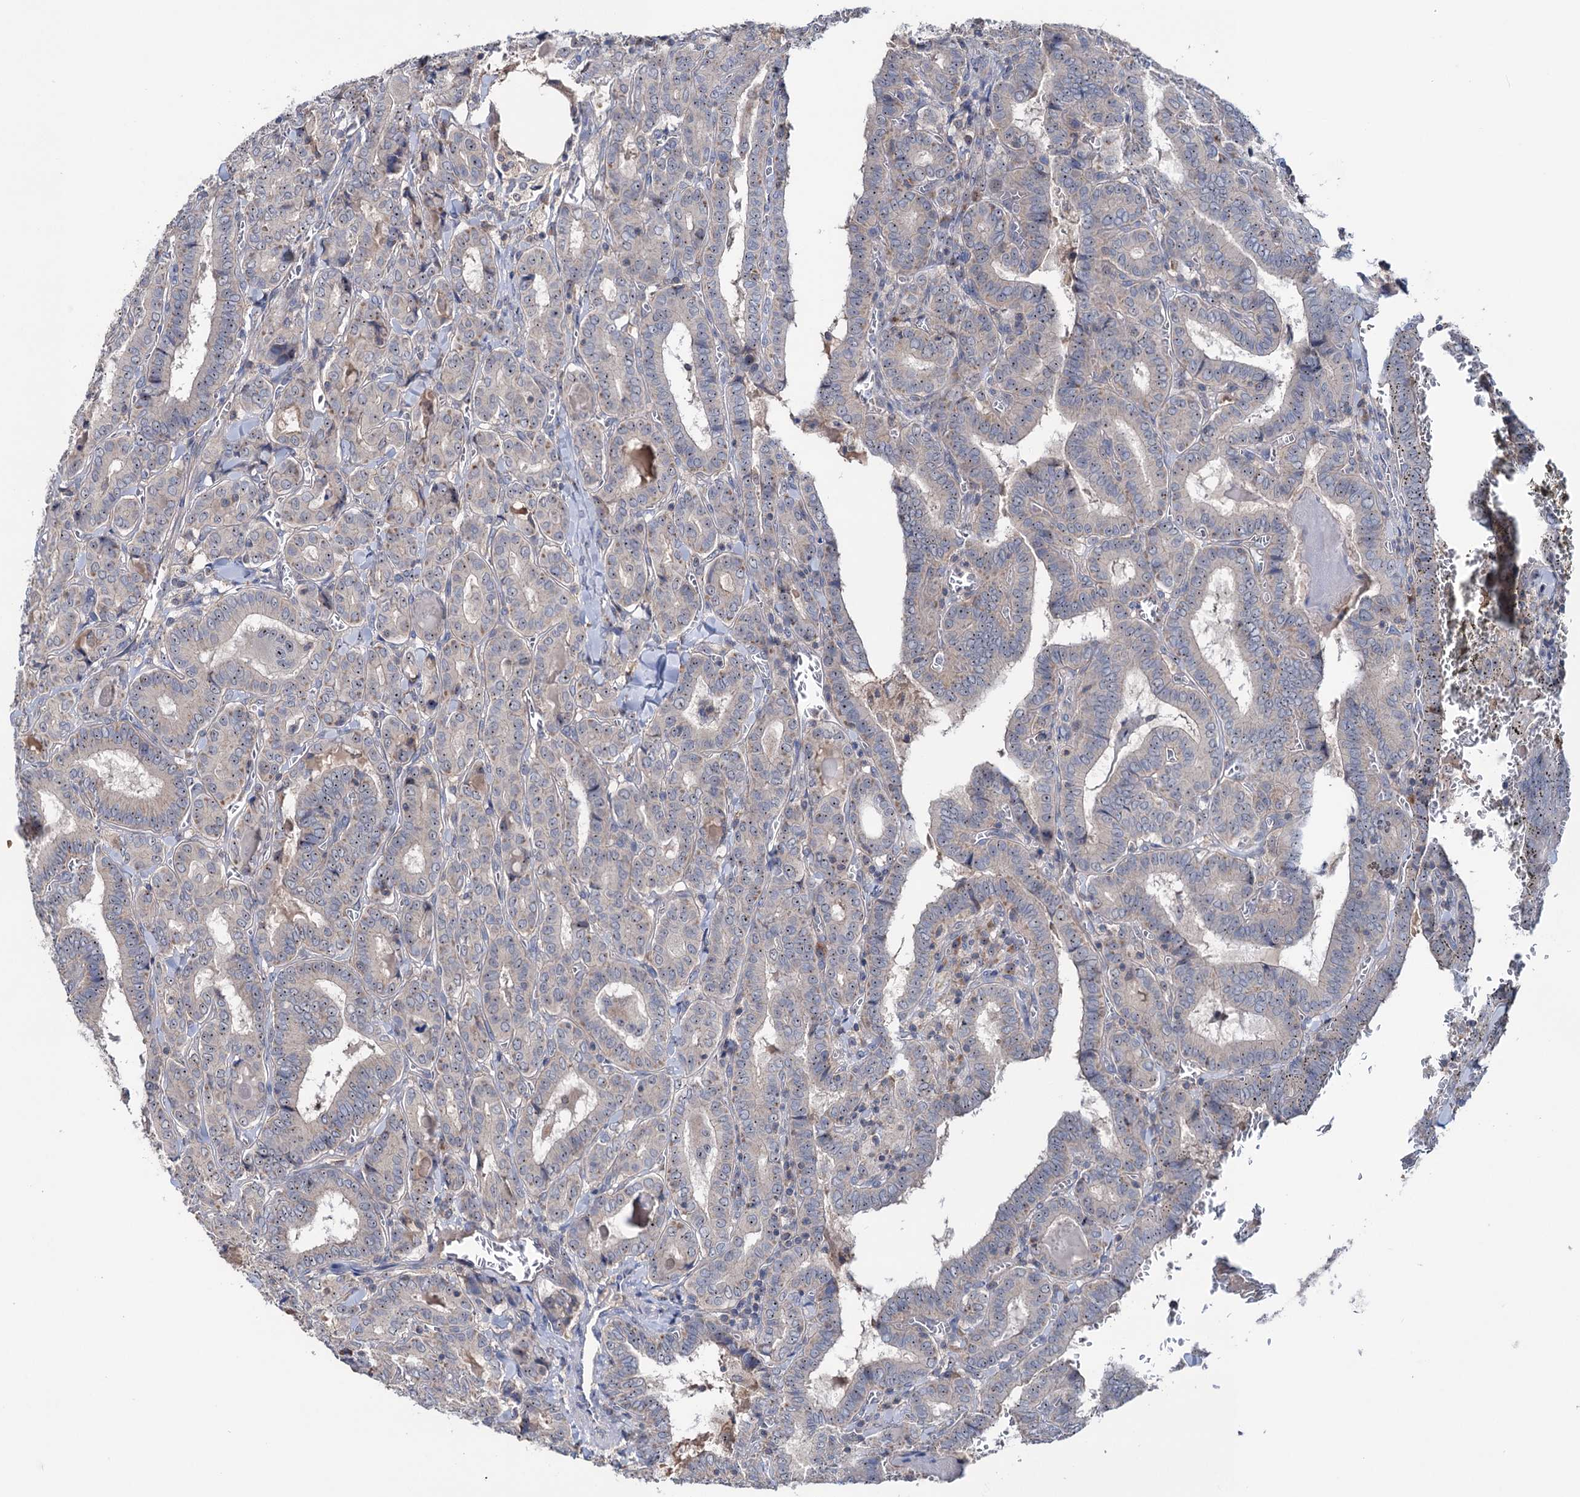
{"staining": {"intensity": "weak", "quantity": "<25%", "location": "nuclear"}, "tissue": "thyroid cancer", "cell_type": "Tumor cells", "image_type": "cancer", "snomed": [{"axis": "morphology", "description": "Papillary adenocarcinoma, NOS"}, {"axis": "topography", "description": "Thyroid gland"}], "caption": "IHC histopathology image of neoplastic tissue: human thyroid cancer stained with DAB demonstrates no significant protein expression in tumor cells.", "gene": "HTR3B", "patient": {"sex": "female", "age": 72}}